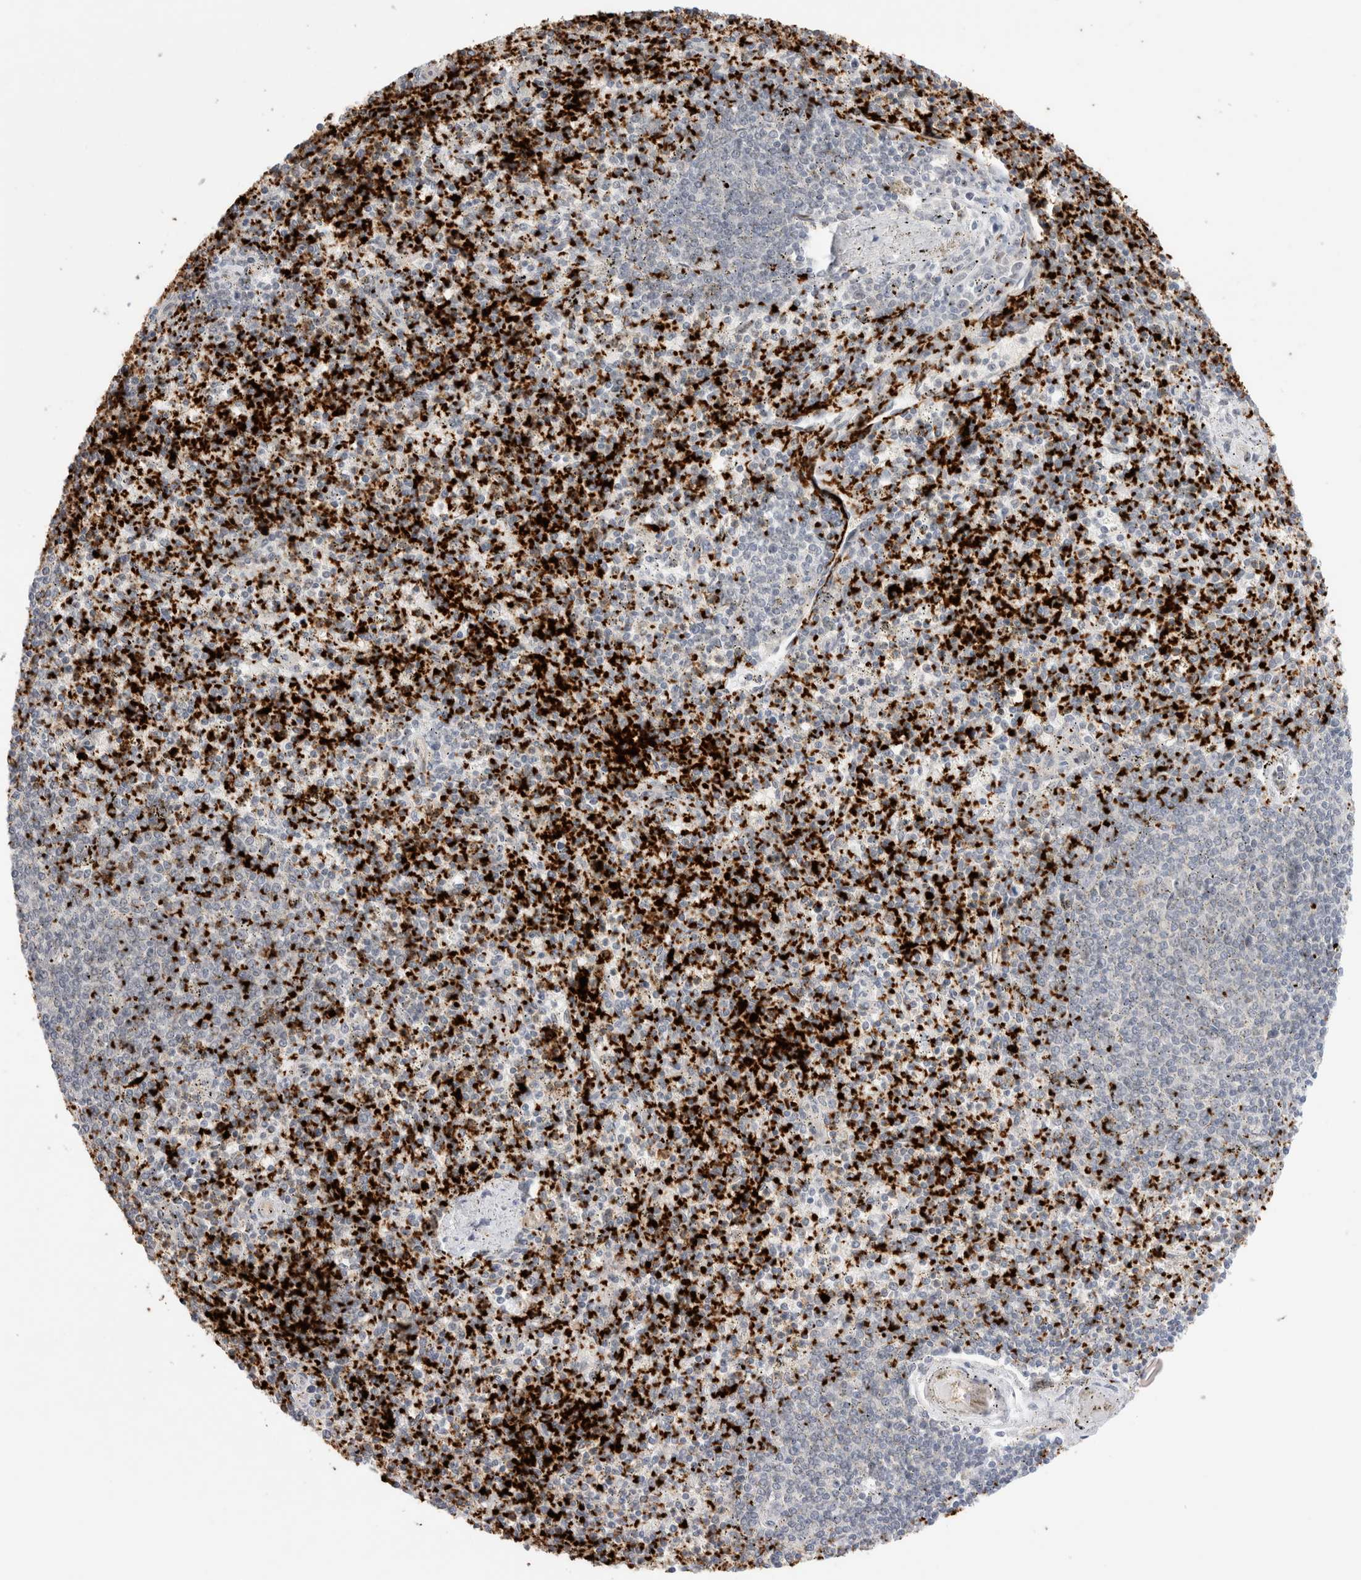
{"staining": {"intensity": "negative", "quantity": "none", "location": "none"}, "tissue": "spleen", "cell_type": "Cells in red pulp", "image_type": "normal", "snomed": [{"axis": "morphology", "description": "Normal tissue, NOS"}, {"axis": "topography", "description": "Spleen"}], "caption": "Immunohistochemistry (IHC) of benign spleen reveals no expression in cells in red pulp.", "gene": "VPS28", "patient": {"sex": "male", "age": 72}}